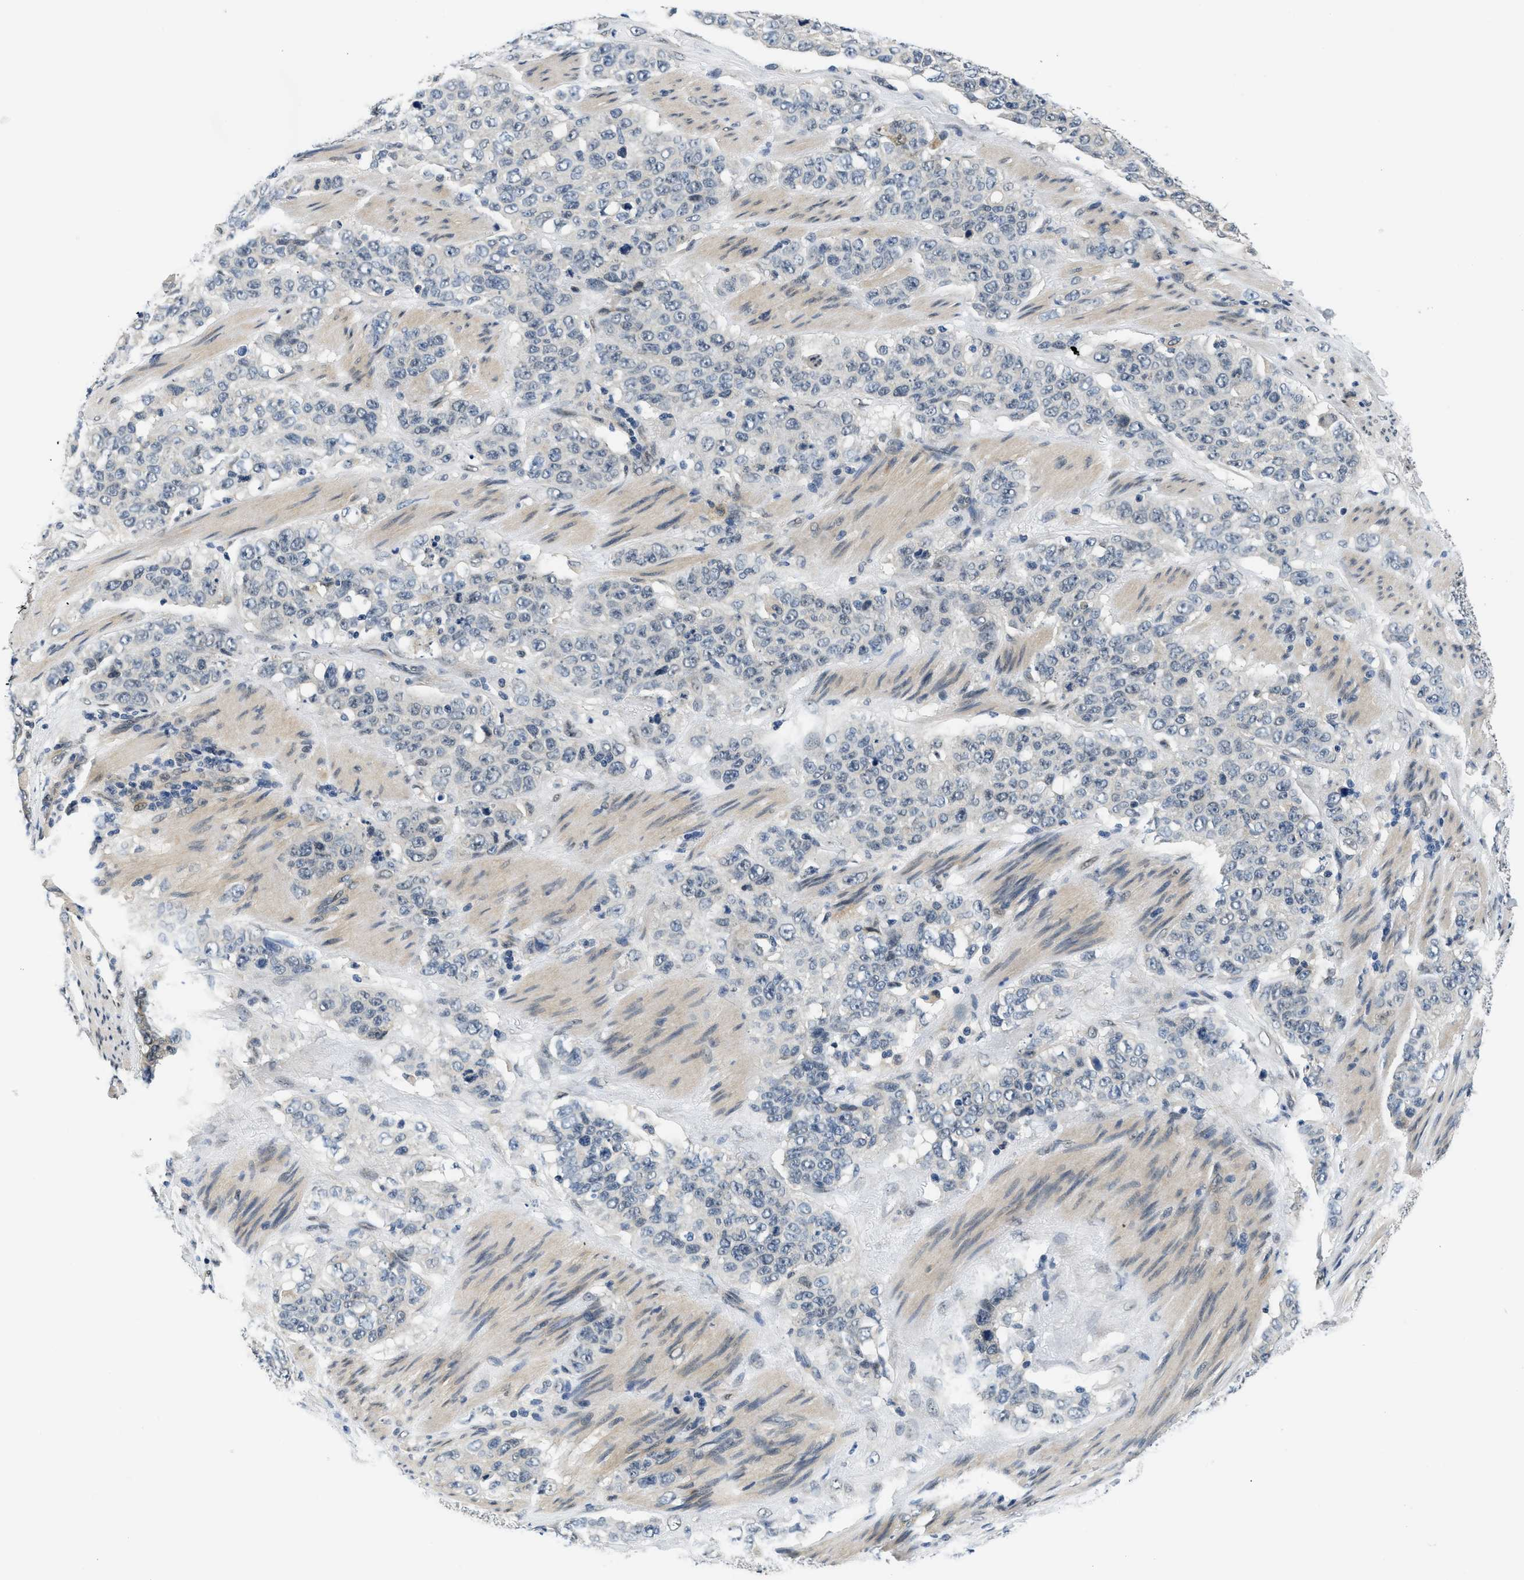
{"staining": {"intensity": "negative", "quantity": "none", "location": "none"}, "tissue": "stomach cancer", "cell_type": "Tumor cells", "image_type": "cancer", "snomed": [{"axis": "morphology", "description": "Adenocarcinoma, NOS"}, {"axis": "topography", "description": "Stomach"}], "caption": "The histopathology image displays no staining of tumor cells in stomach adenocarcinoma.", "gene": "SMAD4", "patient": {"sex": "male", "age": 48}}